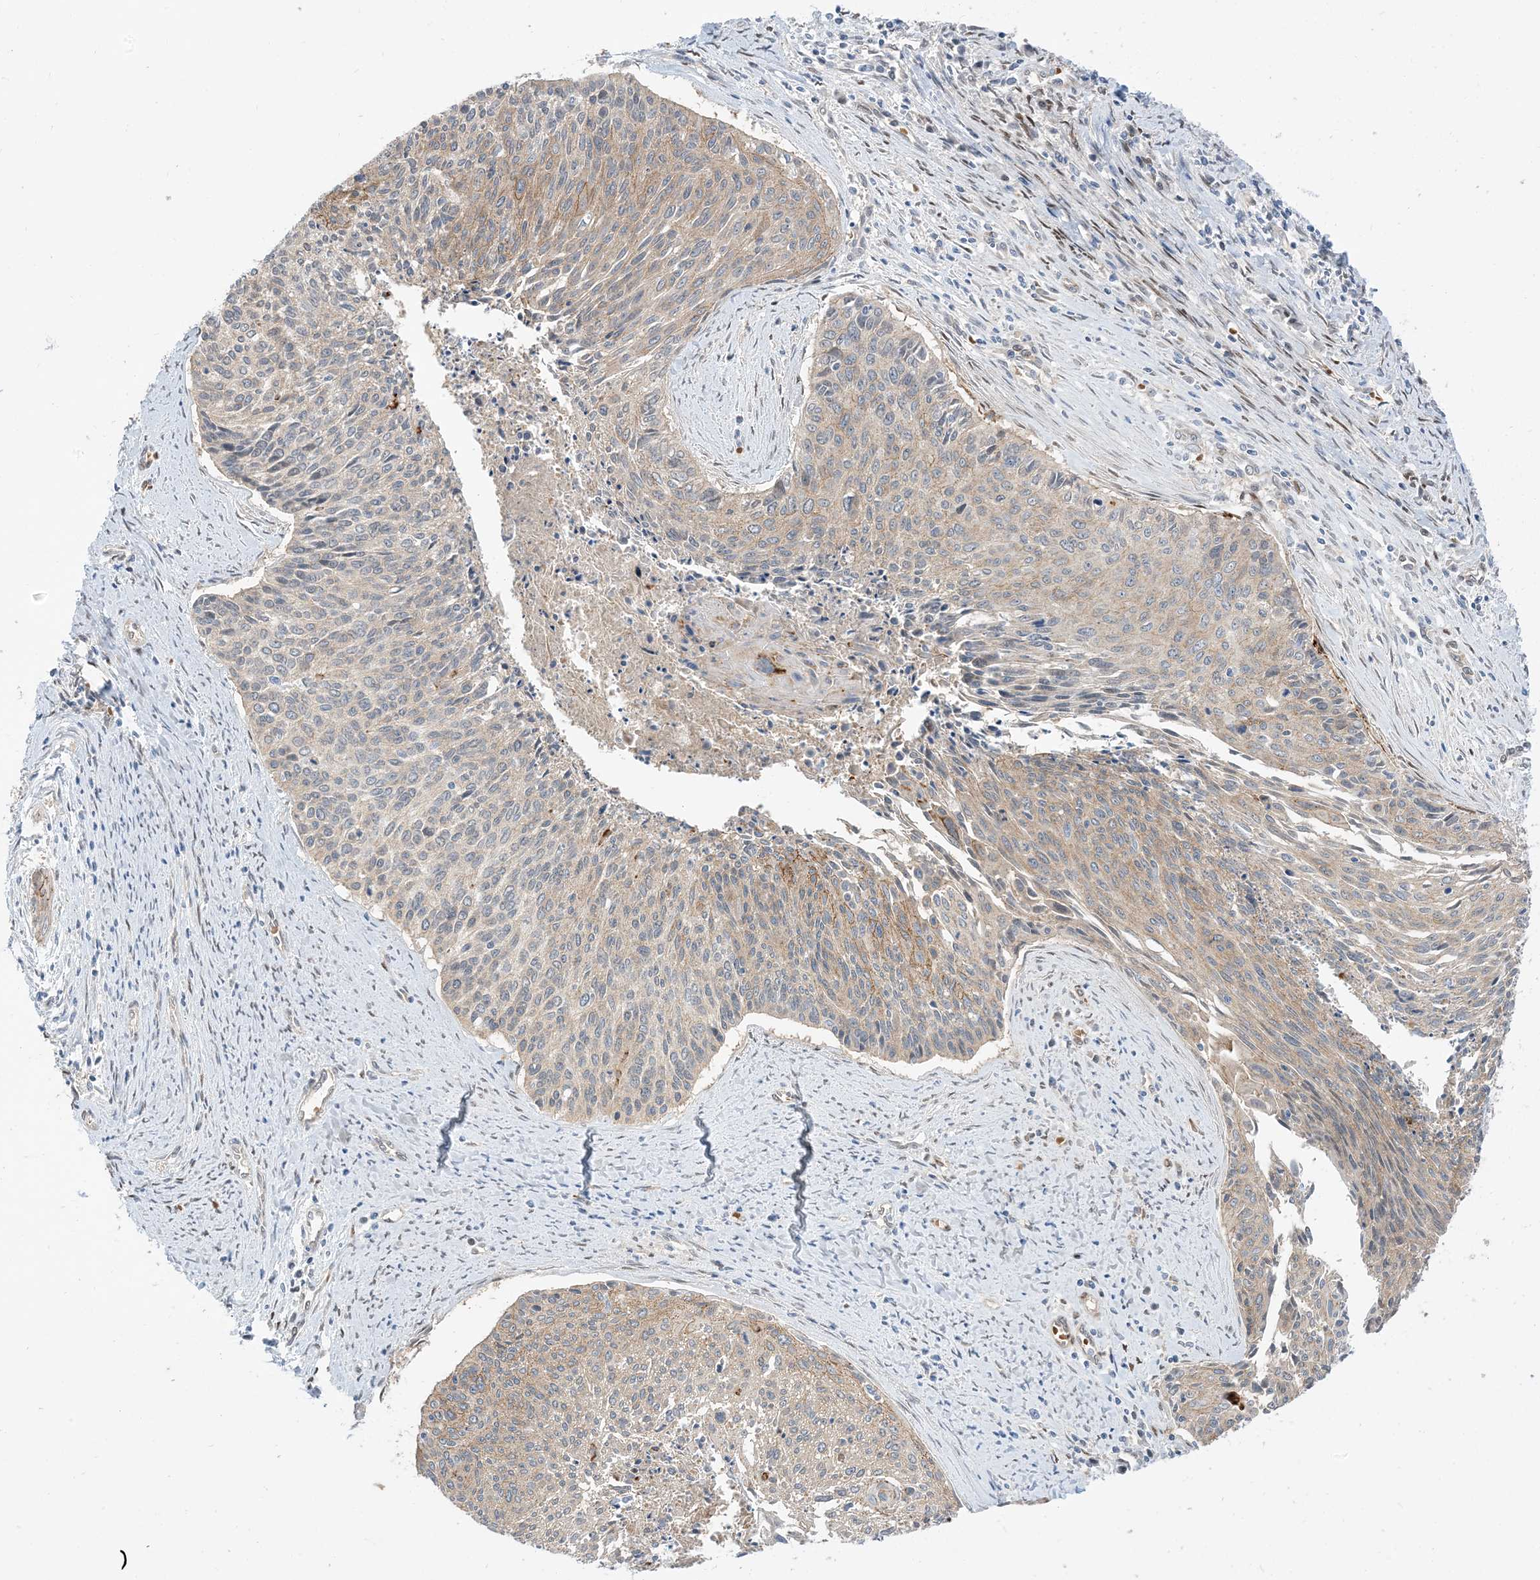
{"staining": {"intensity": "moderate", "quantity": "<25%", "location": "cytoplasmic/membranous"}, "tissue": "cervical cancer", "cell_type": "Tumor cells", "image_type": "cancer", "snomed": [{"axis": "morphology", "description": "Squamous cell carcinoma, NOS"}, {"axis": "topography", "description": "Cervix"}], "caption": "The photomicrograph exhibits immunohistochemical staining of cervical cancer. There is moderate cytoplasmic/membranous positivity is present in approximately <25% of tumor cells.", "gene": "RIN1", "patient": {"sex": "female", "age": 55}}